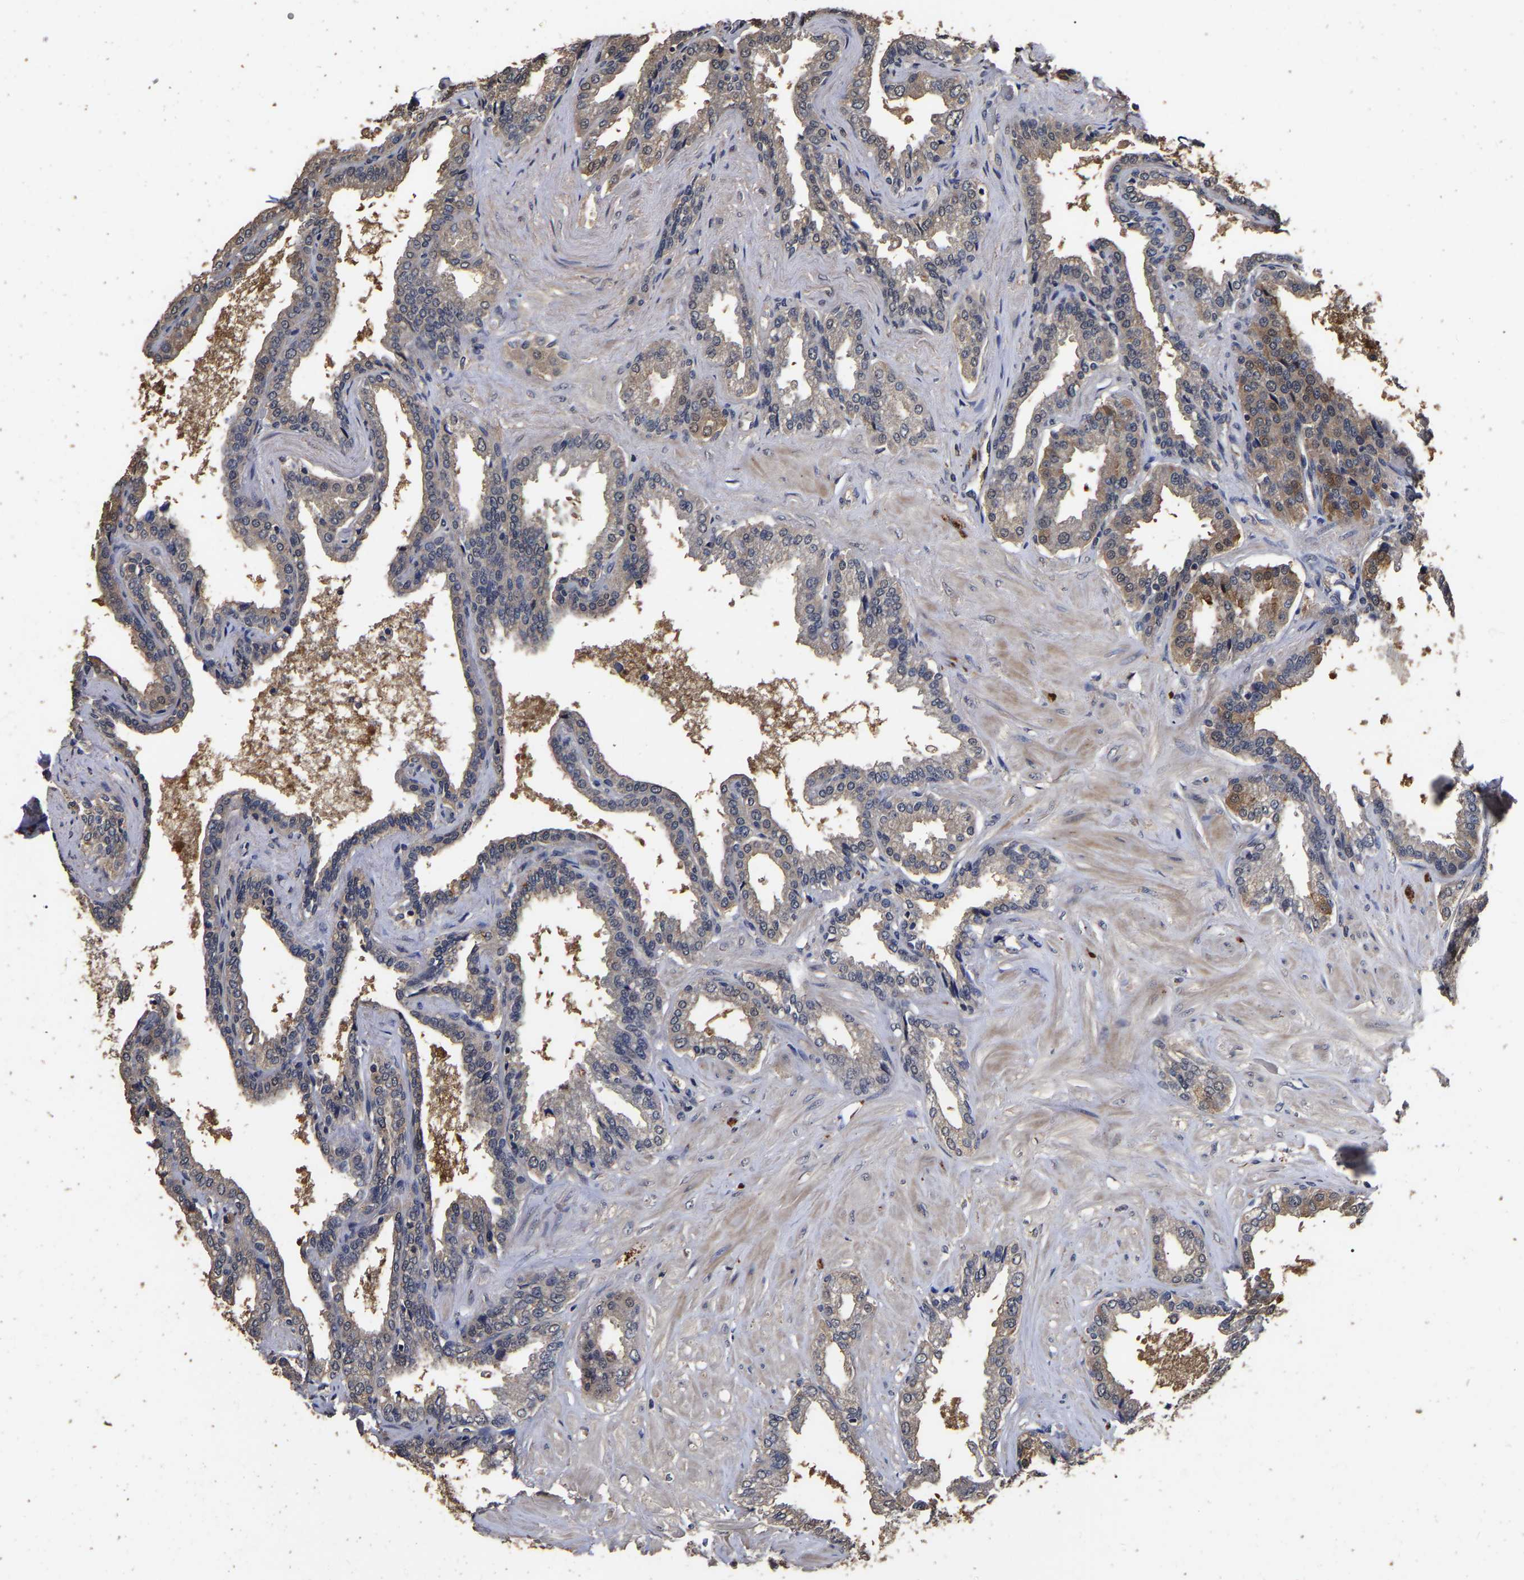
{"staining": {"intensity": "moderate", "quantity": "25%-75%", "location": "cytoplasmic/membranous"}, "tissue": "seminal vesicle", "cell_type": "Glandular cells", "image_type": "normal", "snomed": [{"axis": "morphology", "description": "Normal tissue, NOS"}, {"axis": "topography", "description": "Seminal veicle"}], "caption": "Approximately 25%-75% of glandular cells in benign human seminal vesicle demonstrate moderate cytoplasmic/membranous protein positivity as visualized by brown immunohistochemical staining.", "gene": "STK32C", "patient": {"sex": "male", "age": 46}}